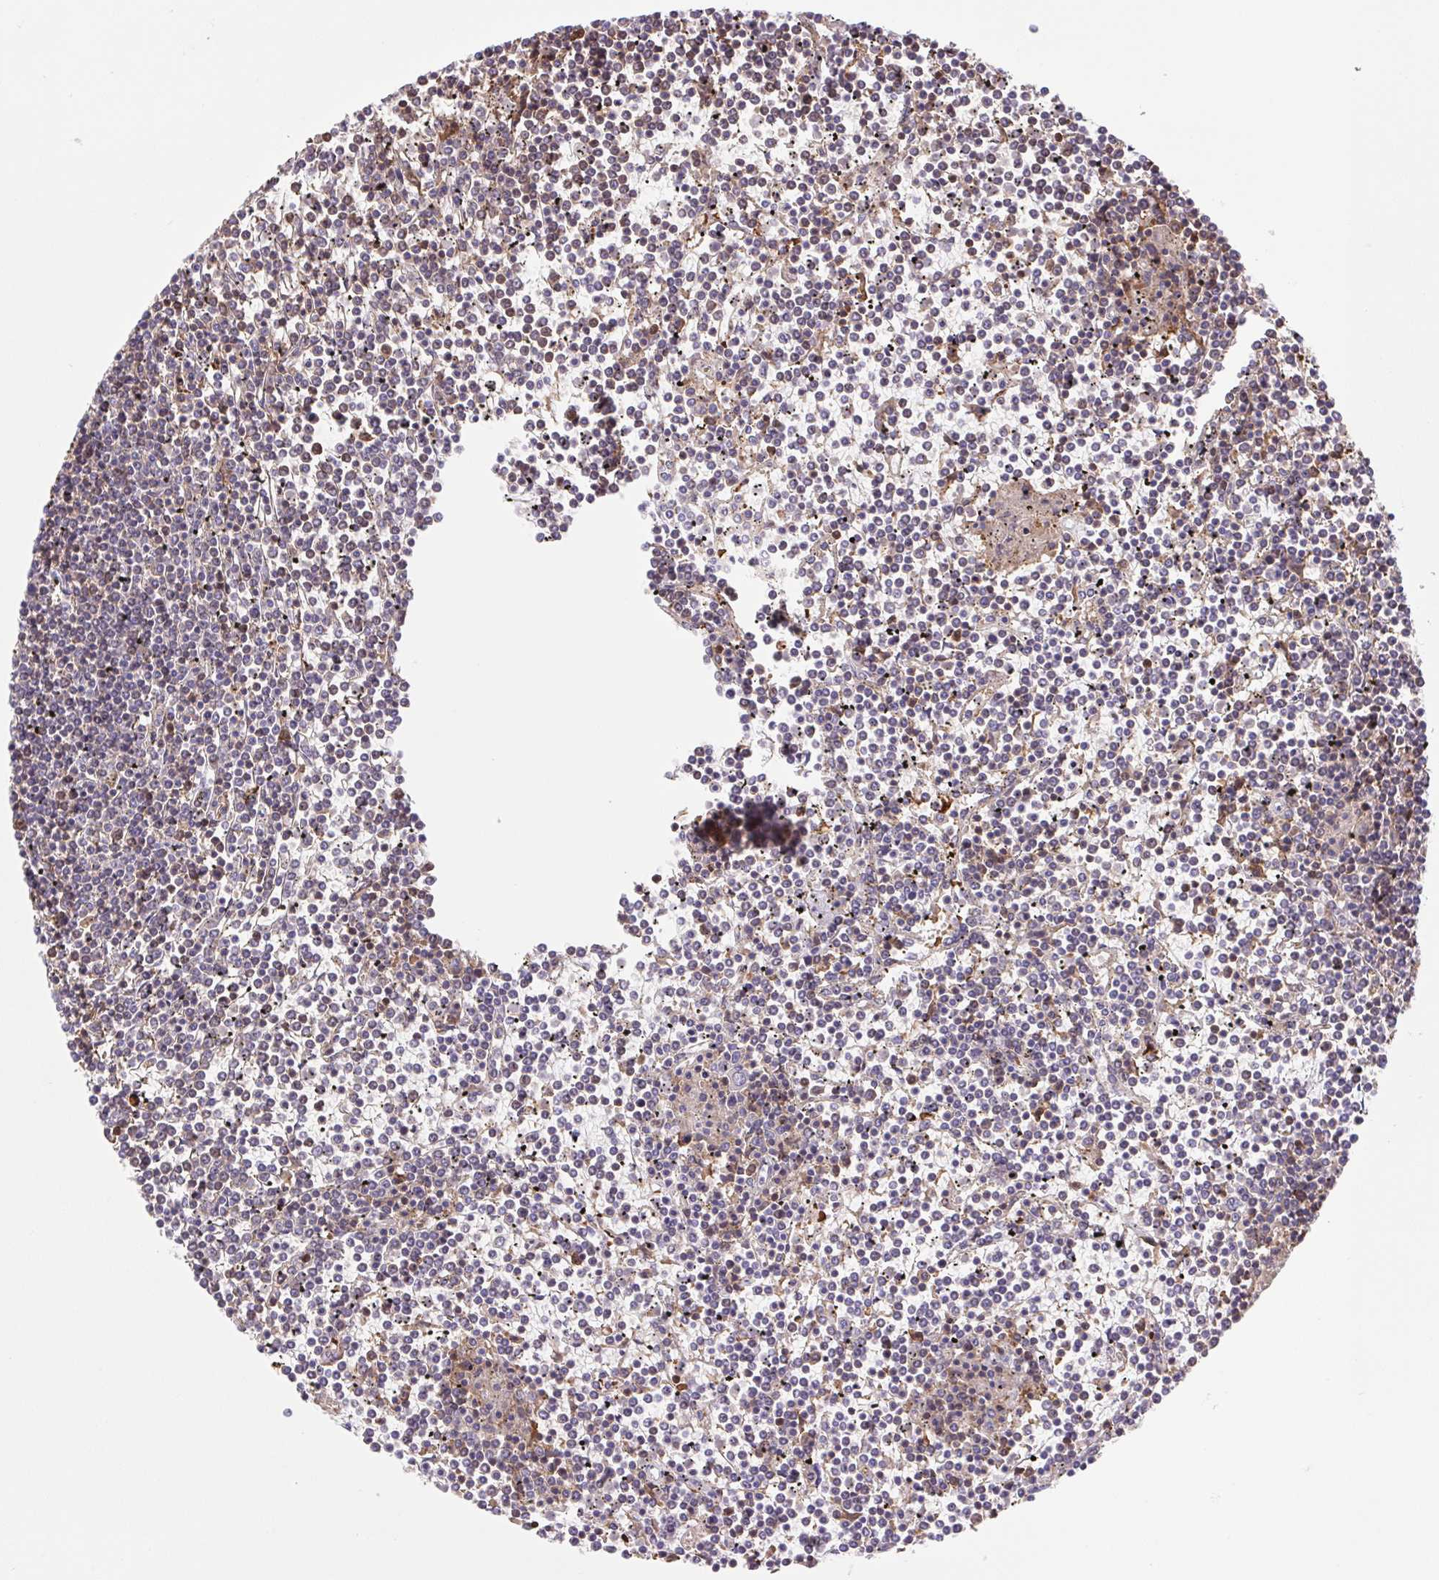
{"staining": {"intensity": "negative", "quantity": "none", "location": "none"}, "tissue": "lymphoma", "cell_type": "Tumor cells", "image_type": "cancer", "snomed": [{"axis": "morphology", "description": "Malignant lymphoma, non-Hodgkin's type, Low grade"}, {"axis": "topography", "description": "Spleen"}], "caption": "This is a micrograph of immunohistochemistry (IHC) staining of malignant lymphoma, non-Hodgkin's type (low-grade), which shows no positivity in tumor cells.", "gene": "TPRG1", "patient": {"sex": "female", "age": 19}}